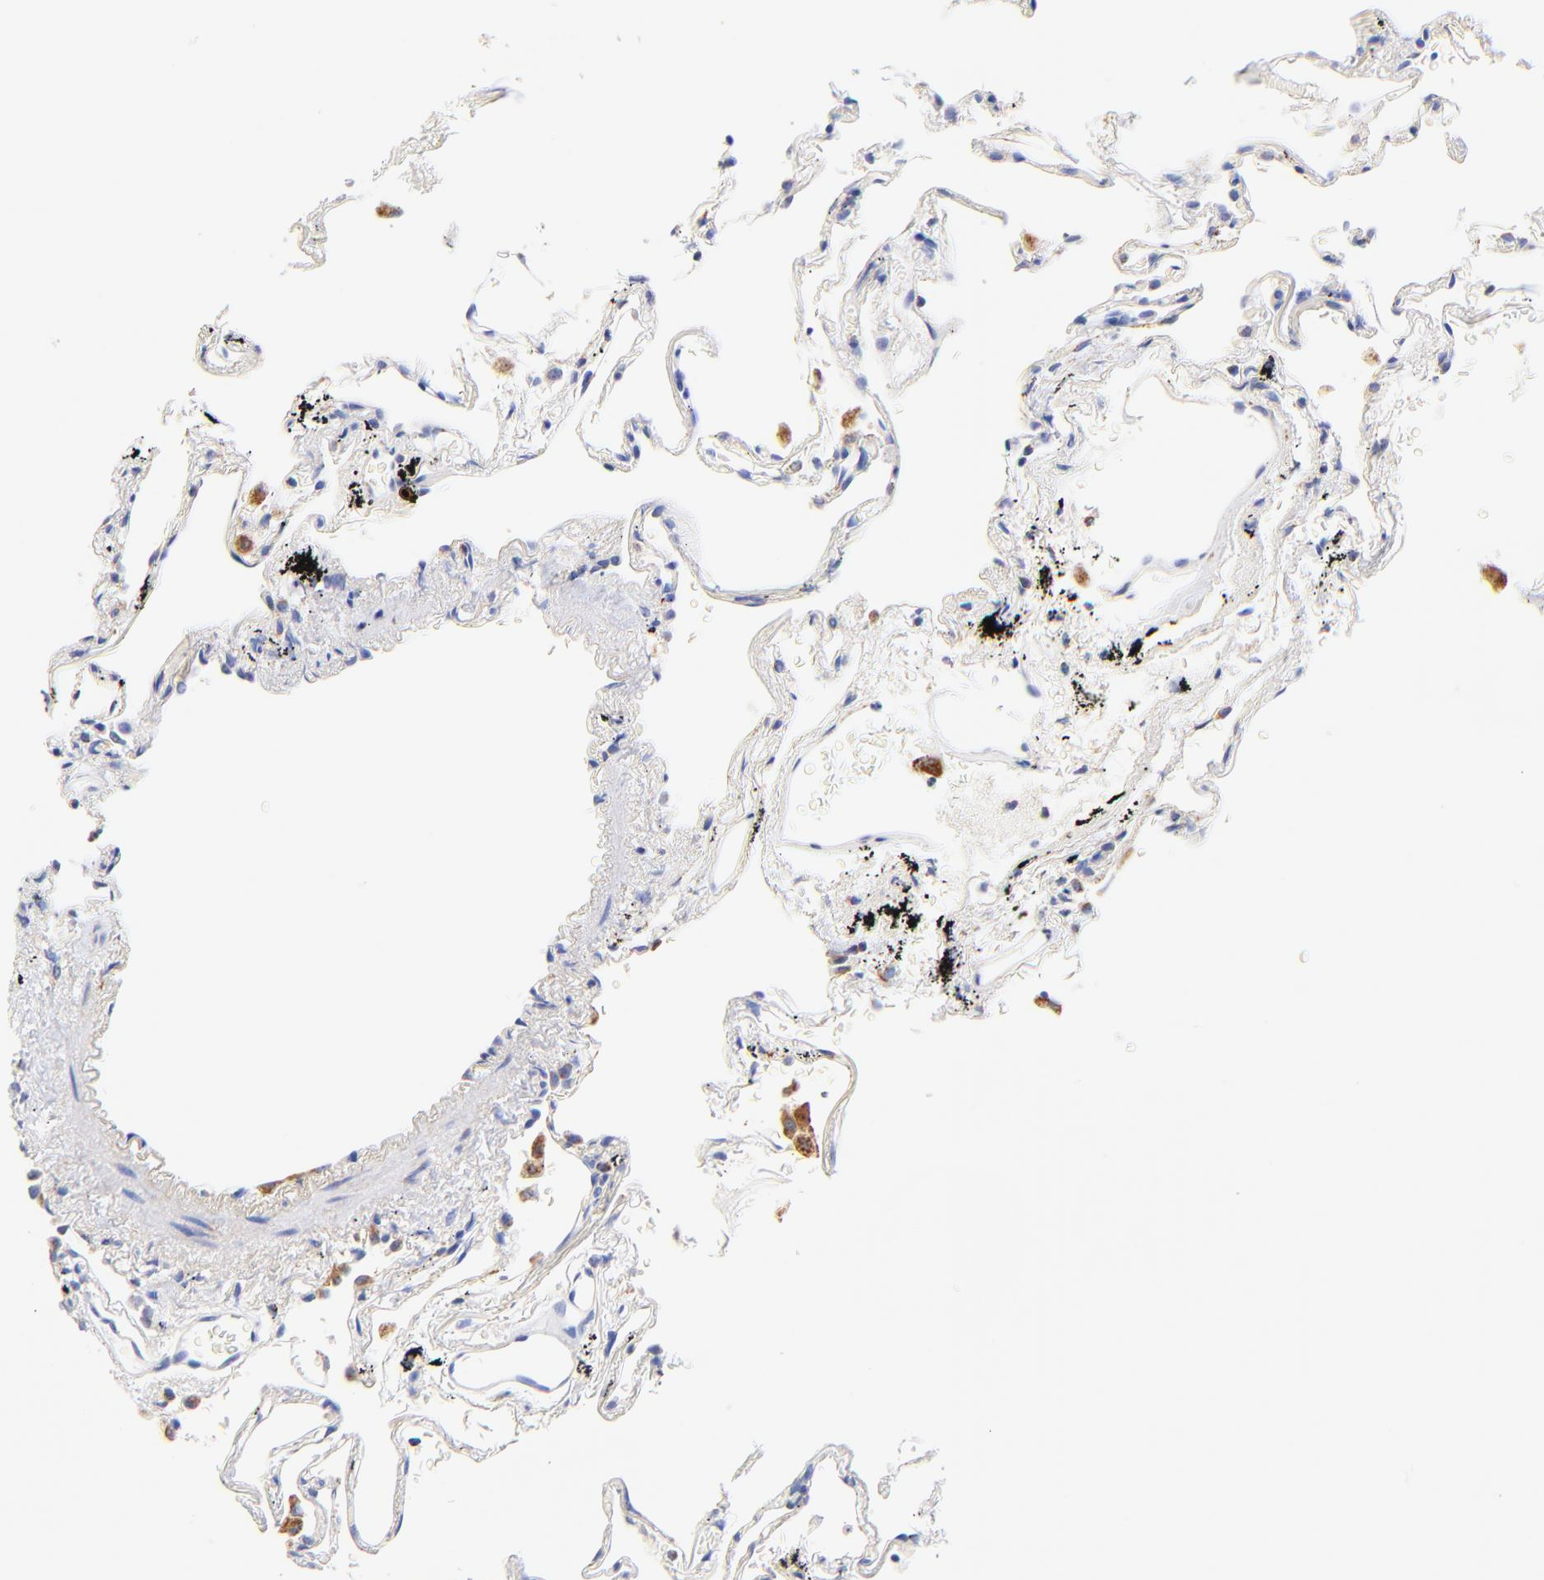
{"staining": {"intensity": "moderate", "quantity": "<25%", "location": "cytoplasmic/membranous"}, "tissue": "lung", "cell_type": "Alveolar cells", "image_type": "normal", "snomed": [{"axis": "morphology", "description": "Normal tissue, NOS"}, {"axis": "morphology", "description": "Inflammation, NOS"}, {"axis": "topography", "description": "Lung"}], "caption": "DAB immunohistochemical staining of normal lung demonstrates moderate cytoplasmic/membranous protein positivity in about <25% of alveolar cells.", "gene": "ATP5F1D", "patient": {"sex": "male", "age": 69}}